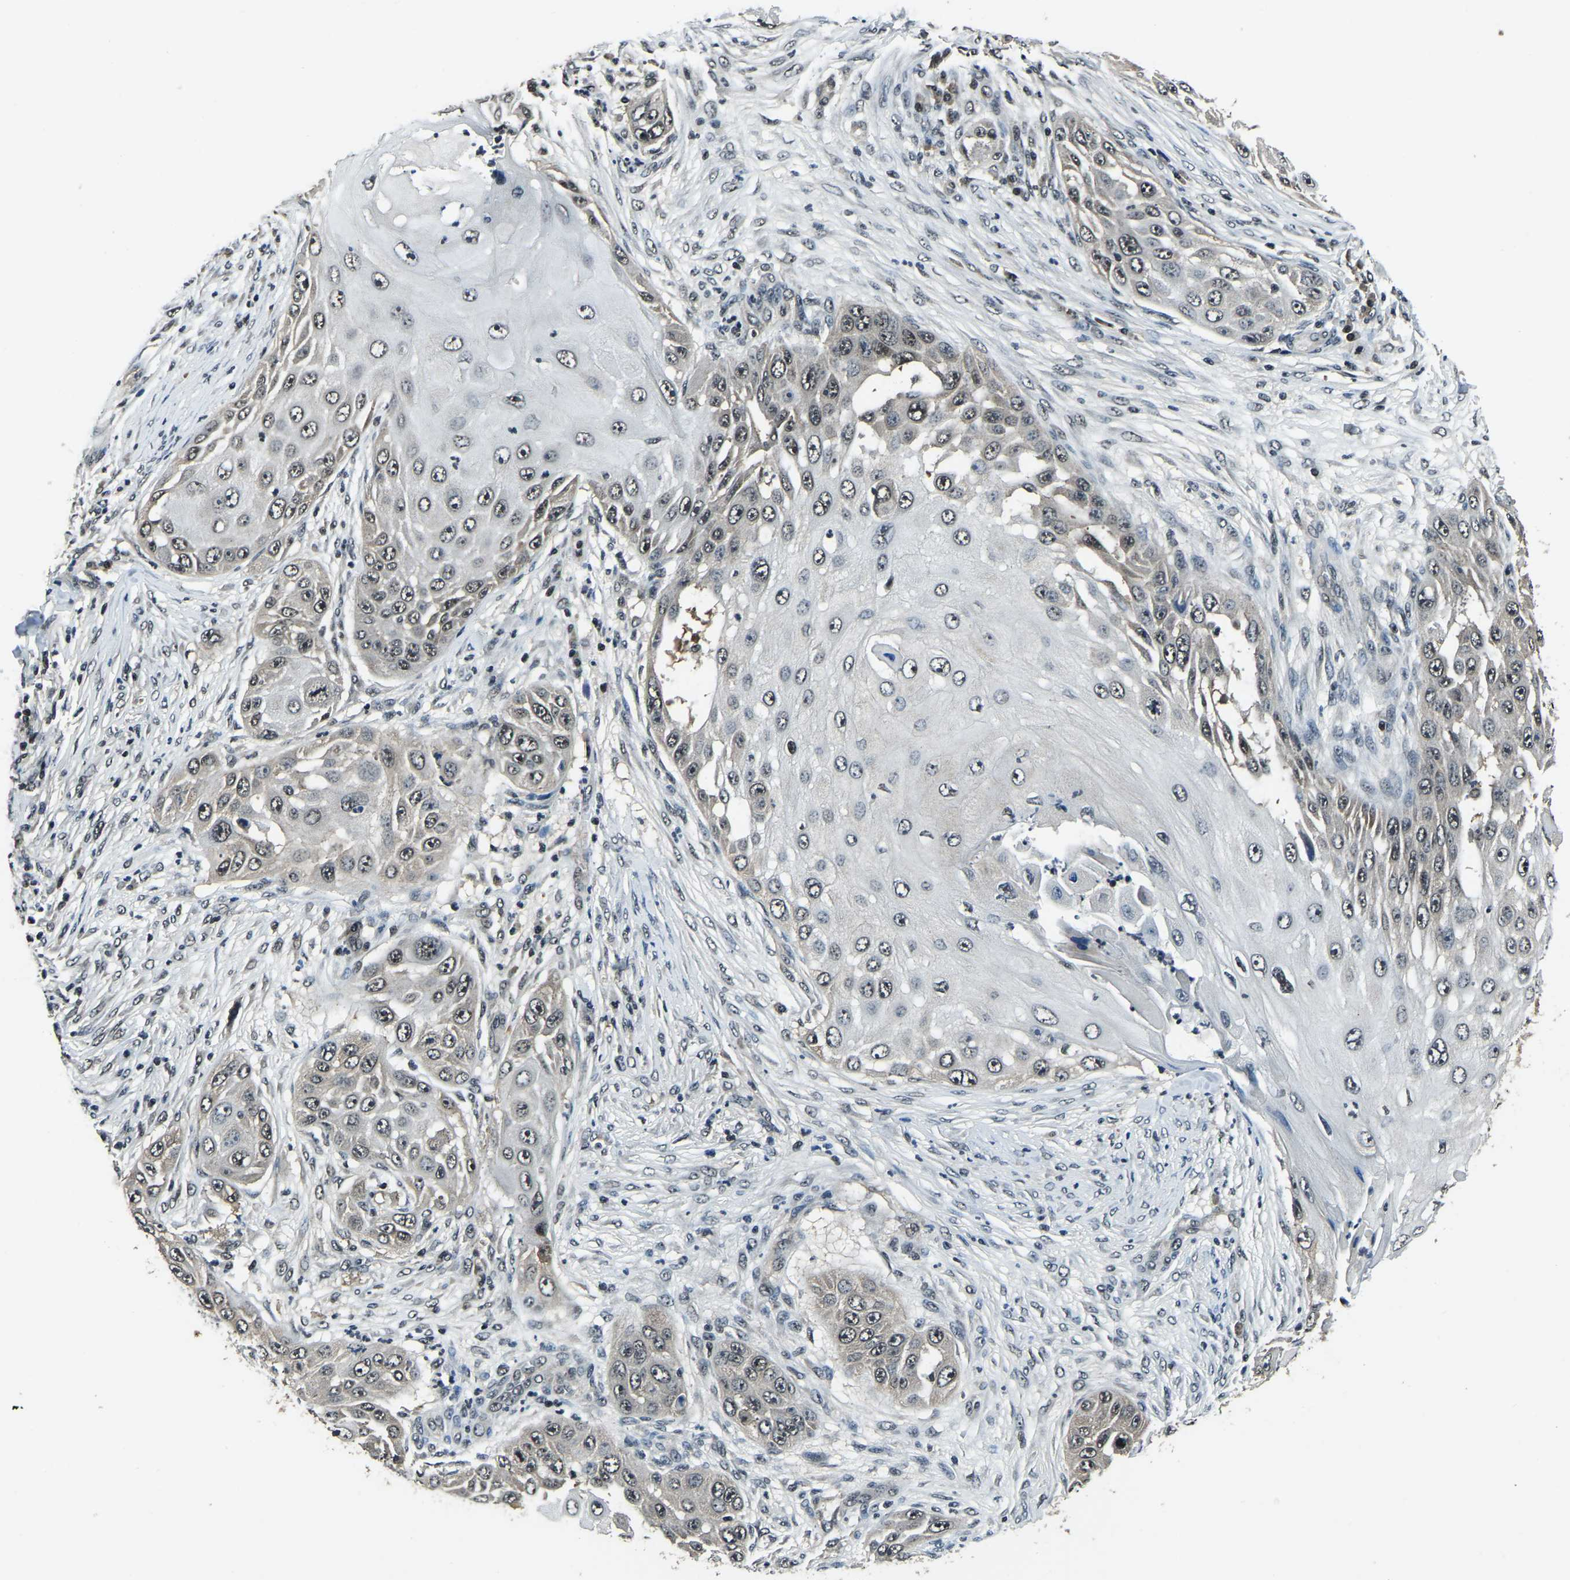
{"staining": {"intensity": "weak", "quantity": "<25%", "location": "nuclear"}, "tissue": "skin cancer", "cell_type": "Tumor cells", "image_type": "cancer", "snomed": [{"axis": "morphology", "description": "Squamous cell carcinoma, NOS"}, {"axis": "topography", "description": "Skin"}], "caption": "Immunohistochemical staining of squamous cell carcinoma (skin) demonstrates no significant positivity in tumor cells.", "gene": "ANKIB1", "patient": {"sex": "female", "age": 44}}